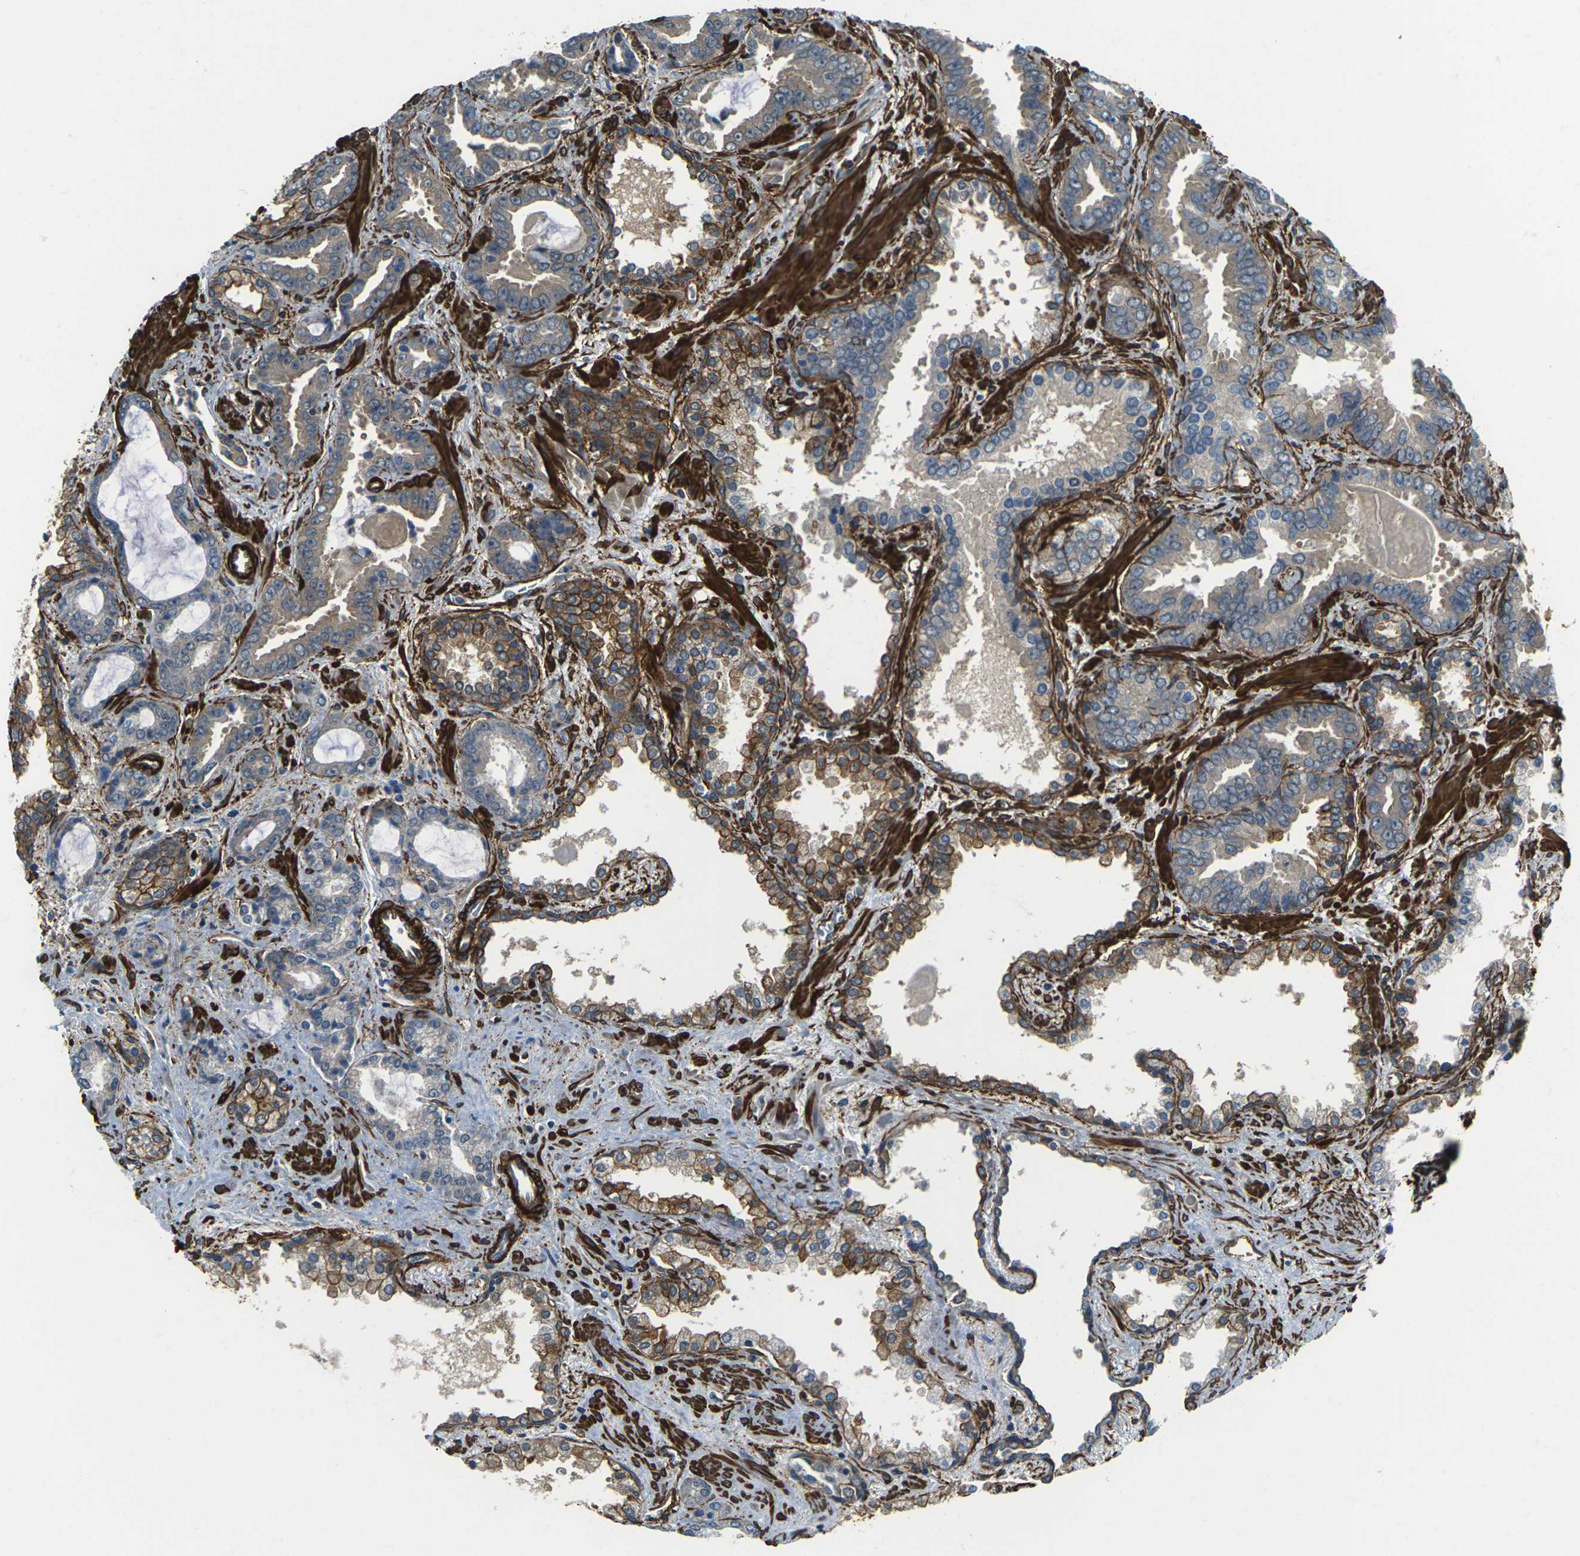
{"staining": {"intensity": "moderate", "quantity": "<25%", "location": "cytoplasmic/membranous"}, "tissue": "prostate cancer", "cell_type": "Tumor cells", "image_type": "cancer", "snomed": [{"axis": "morphology", "description": "Adenocarcinoma, Low grade"}, {"axis": "topography", "description": "Prostate"}], "caption": "A low amount of moderate cytoplasmic/membranous expression is appreciated in about <25% of tumor cells in adenocarcinoma (low-grade) (prostate) tissue.", "gene": "GRAMD1C", "patient": {"sex": "male", "age": 60}}